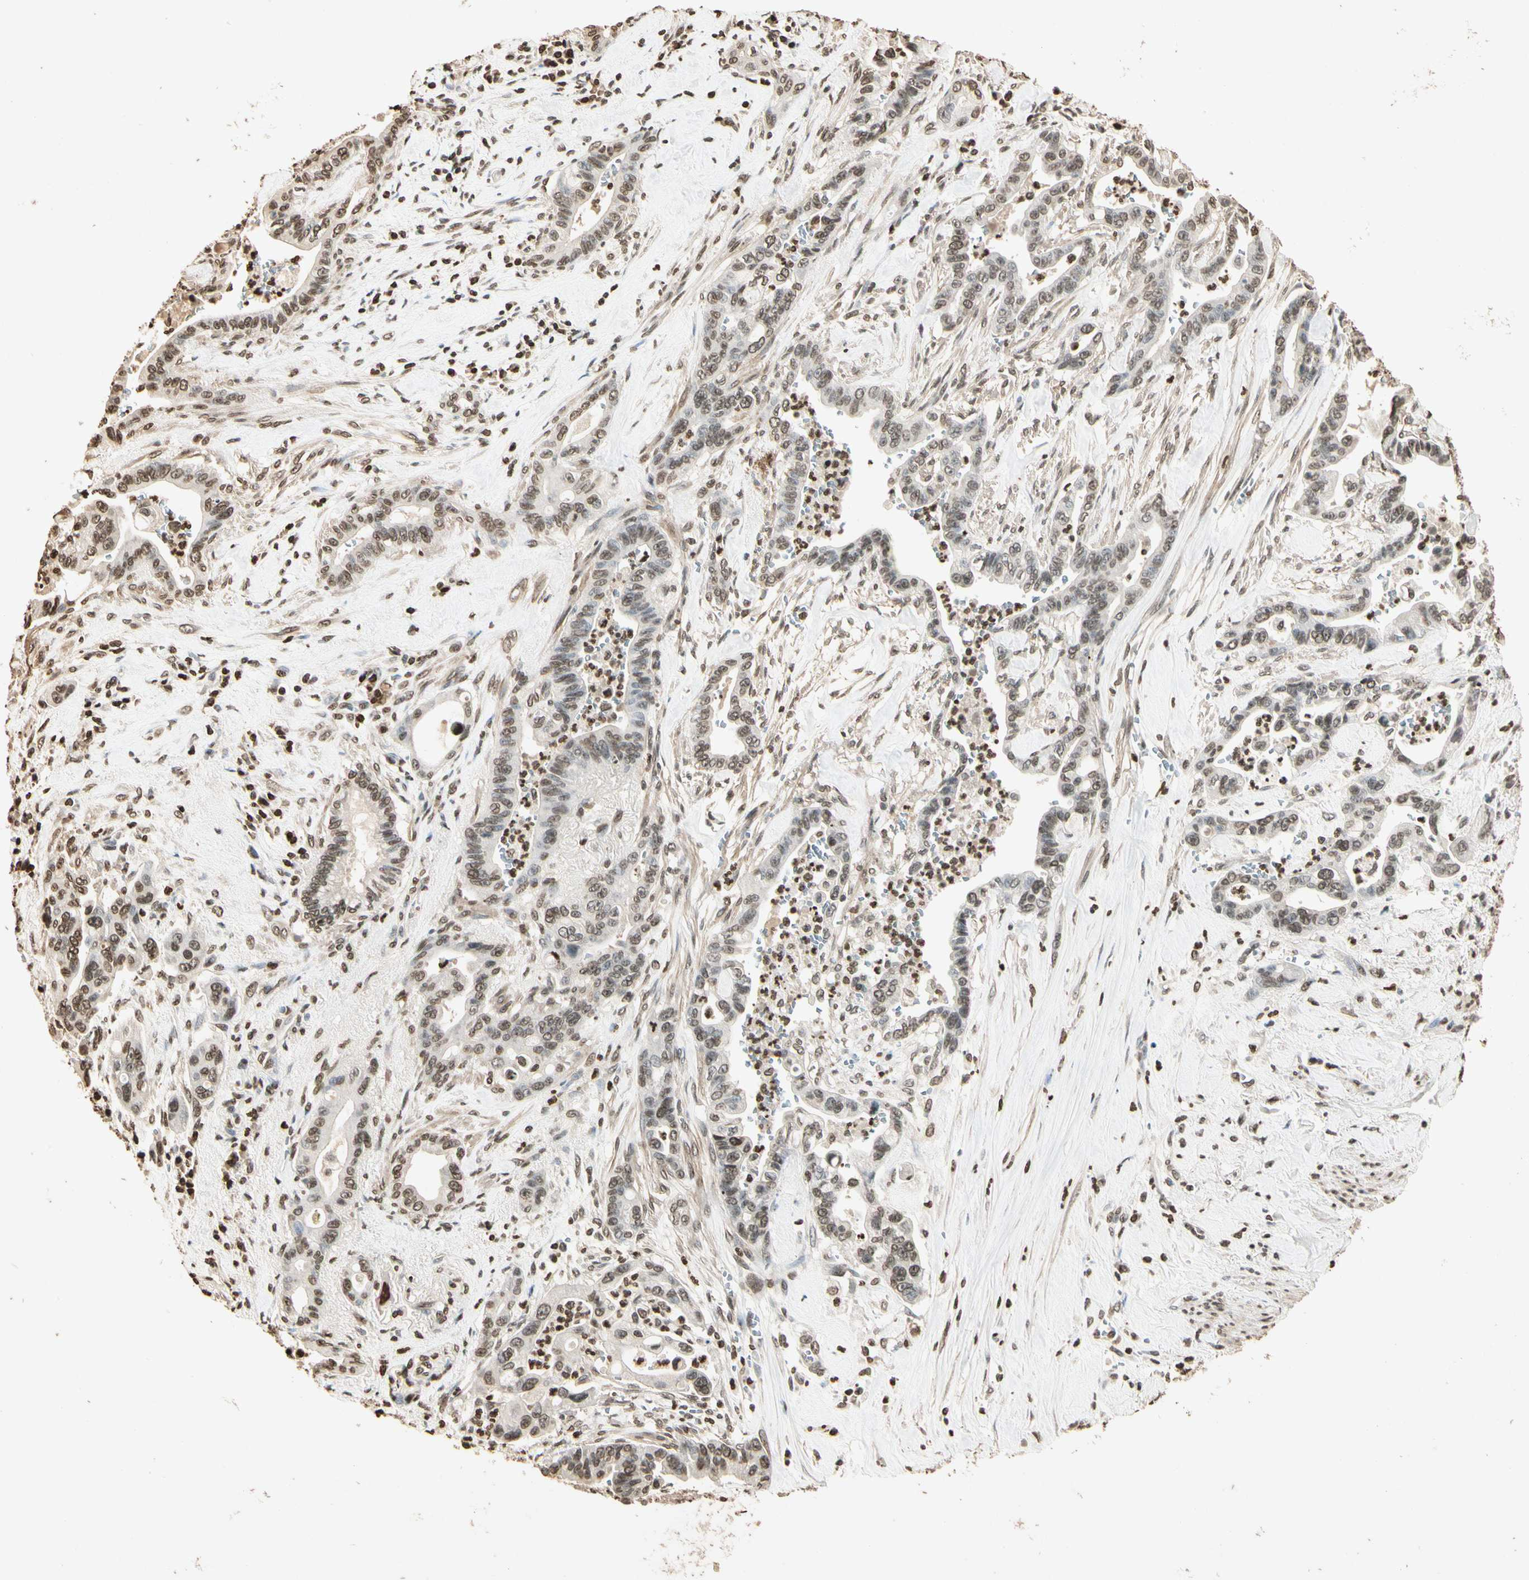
{"staining": {"intensity": "weak", "quantity": "25%-75%", "location": "none"}, "tissue": "pancreatic cancer", "cell_type": "Tumor cells", "image_type": "cancer", "snomed": [{"axis": "morphology", "description": "Adenocarcinoma, NOS"}, {"axis": "topography", "description": "Pancreas"}], "caption": "Brown immunohistochemical staining in pancreatic cancer demonstrates weak None positivity in about 25%-75% of tumor cells. (brown staining indicates protein expression, while blue staining denotes nuclei).", "gene": "TOP1", "patient": {"sex": "male", "age": 70}}